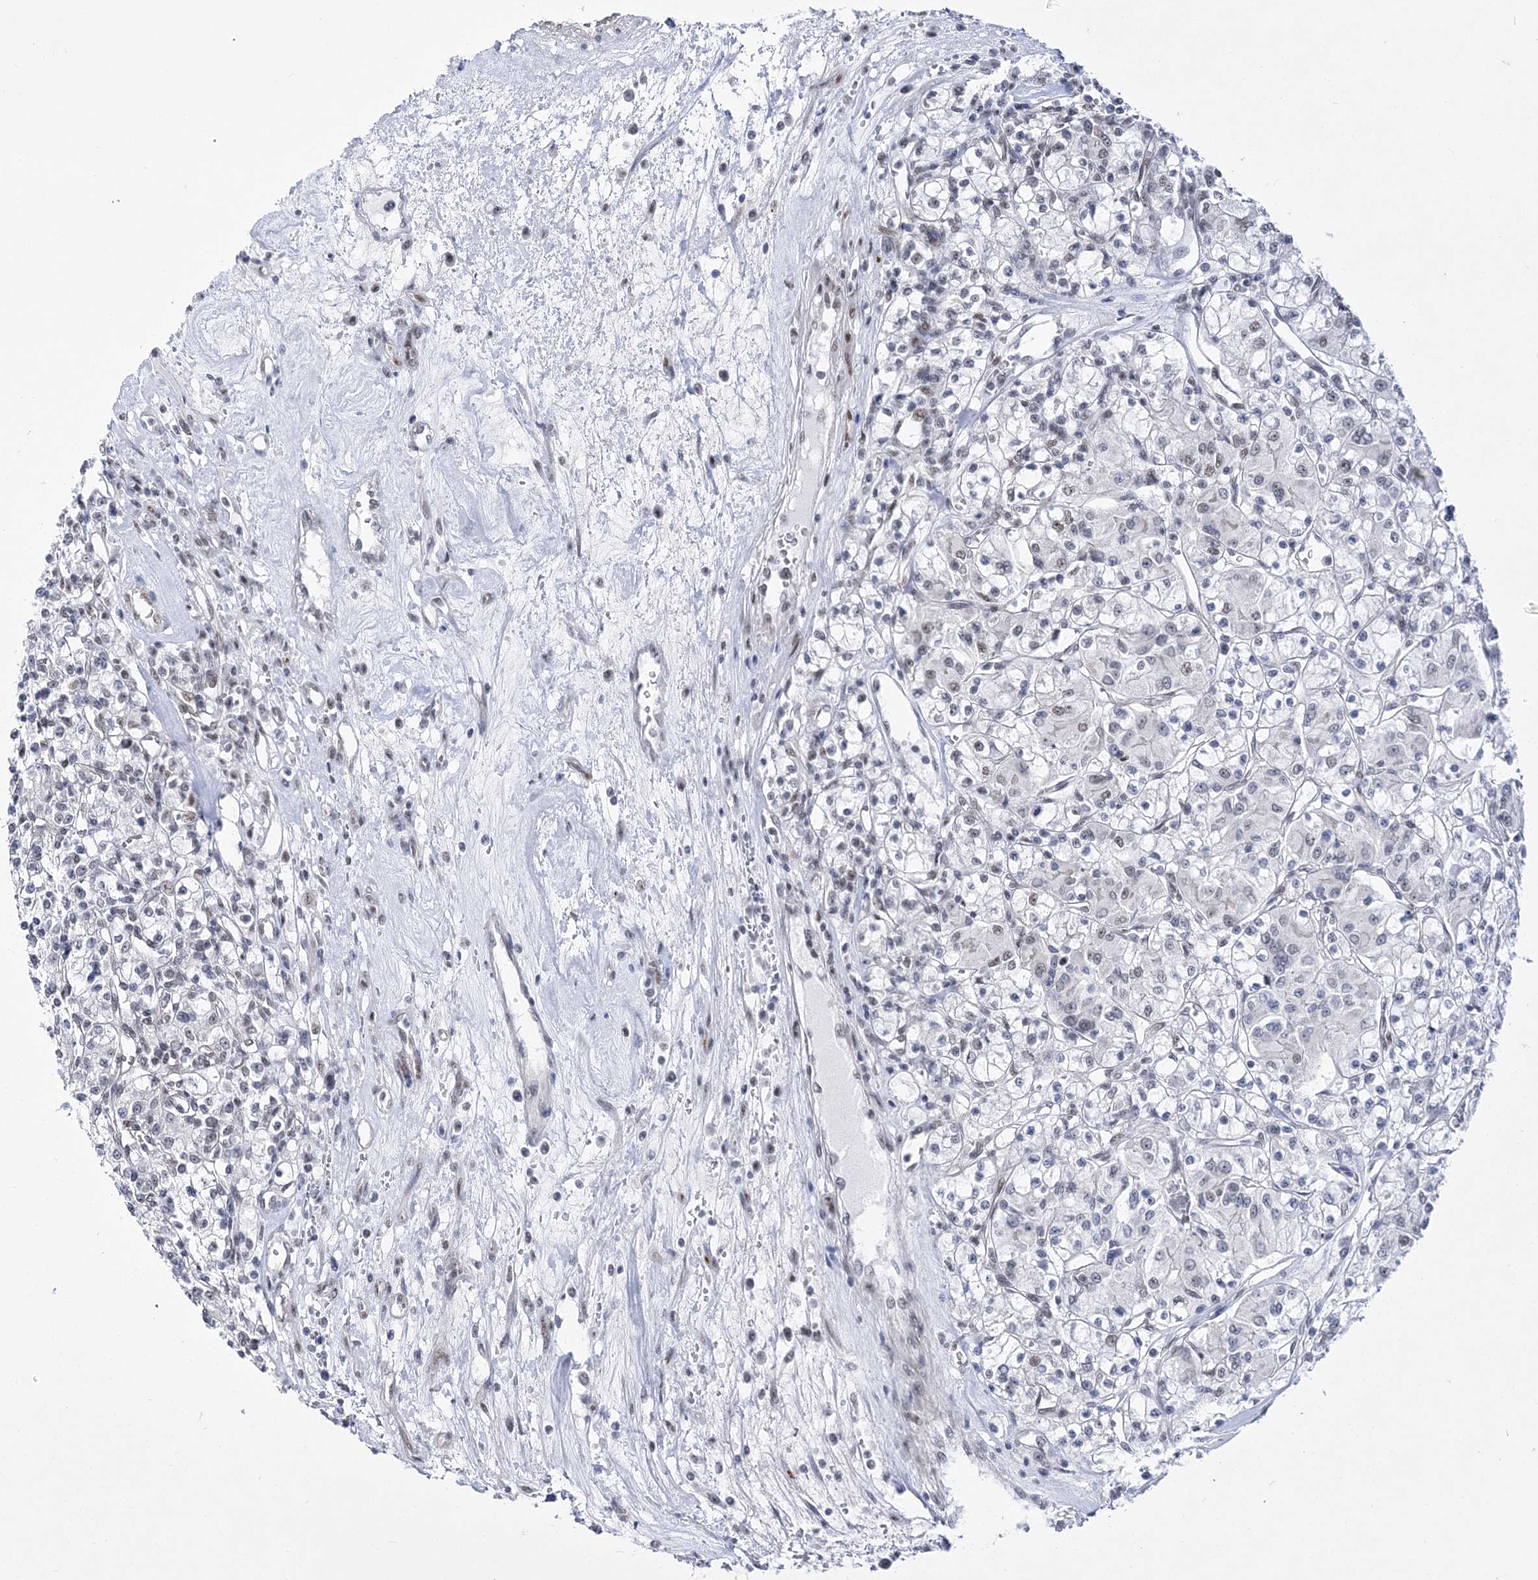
{"staining": {"intensity": "negative", "quantity": "none", "location": "none"}, "tissue": "renal cancer", "cell_type": "Tumor cells", "image_type": "cancer", "snomed": [{"axis": "morphology", "description": "Adenocarcinoma, NOS"}, {"axis": "topography", "description": "Kidney"}], "caption": "Human renal cancer (adenocarcinoma) stained for a protein using immunohistochemistry demonstrates no positivity in tumor cells.", "gene": "NSUN2", "patient": {"sex": "female", "age": 59}}